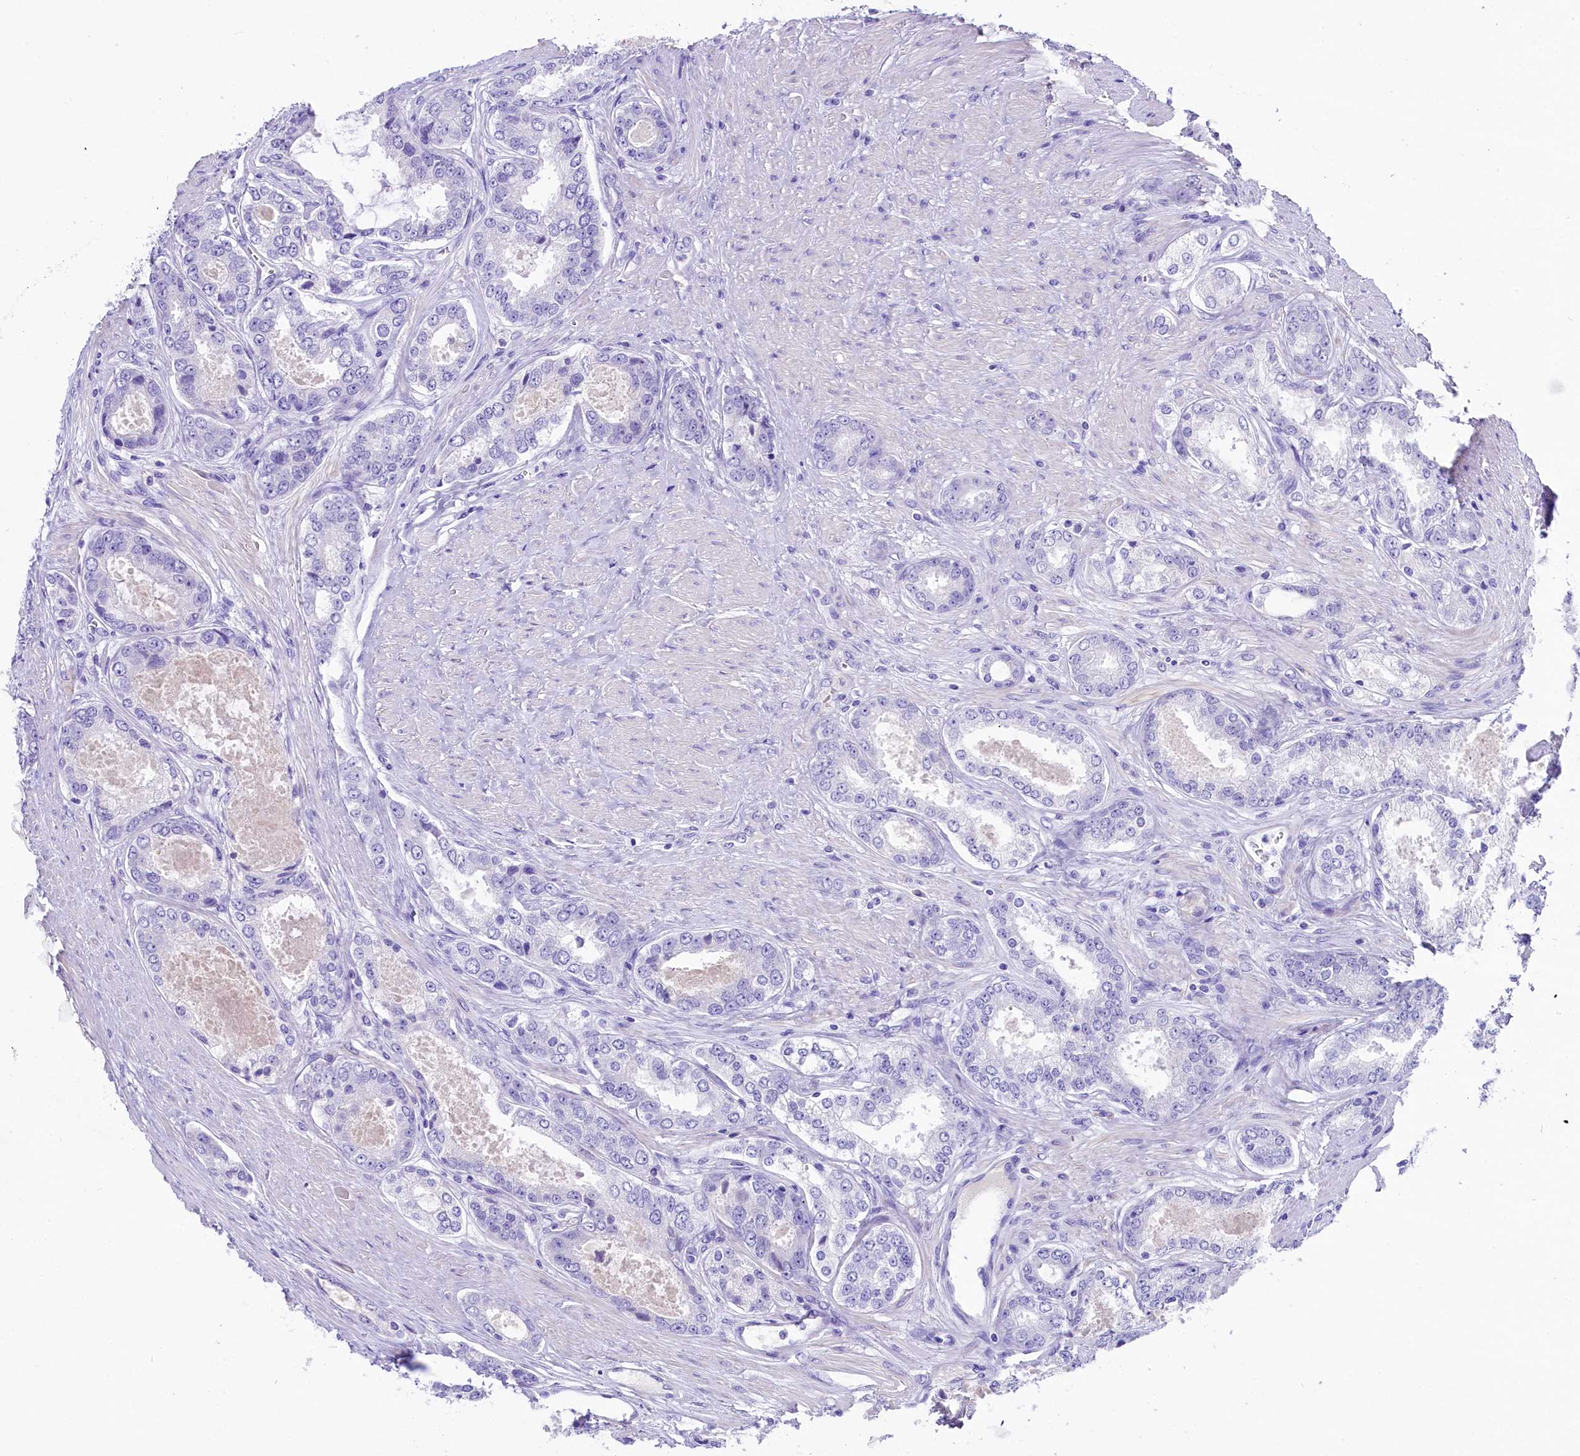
{"staining": {"intensity": "negative", "quantity": "none", "location": "none"}, "tissue": "prostate cancer", "cell_type": "Tumor cells", "image_type": "cancer", "snomed": [{"axis": "morphology", "description": "Adenocarcinoma, Low grade"}, {"axis": "topography", "description": "Prostate"}], "caption": "This is an immunohistochemistry image of human prostate cancer (low-grade adenocarcinoma). There is no expression in tumor cells.", "gene": "SKIDA1", "patient": {"sex": "male", "age": 68}}